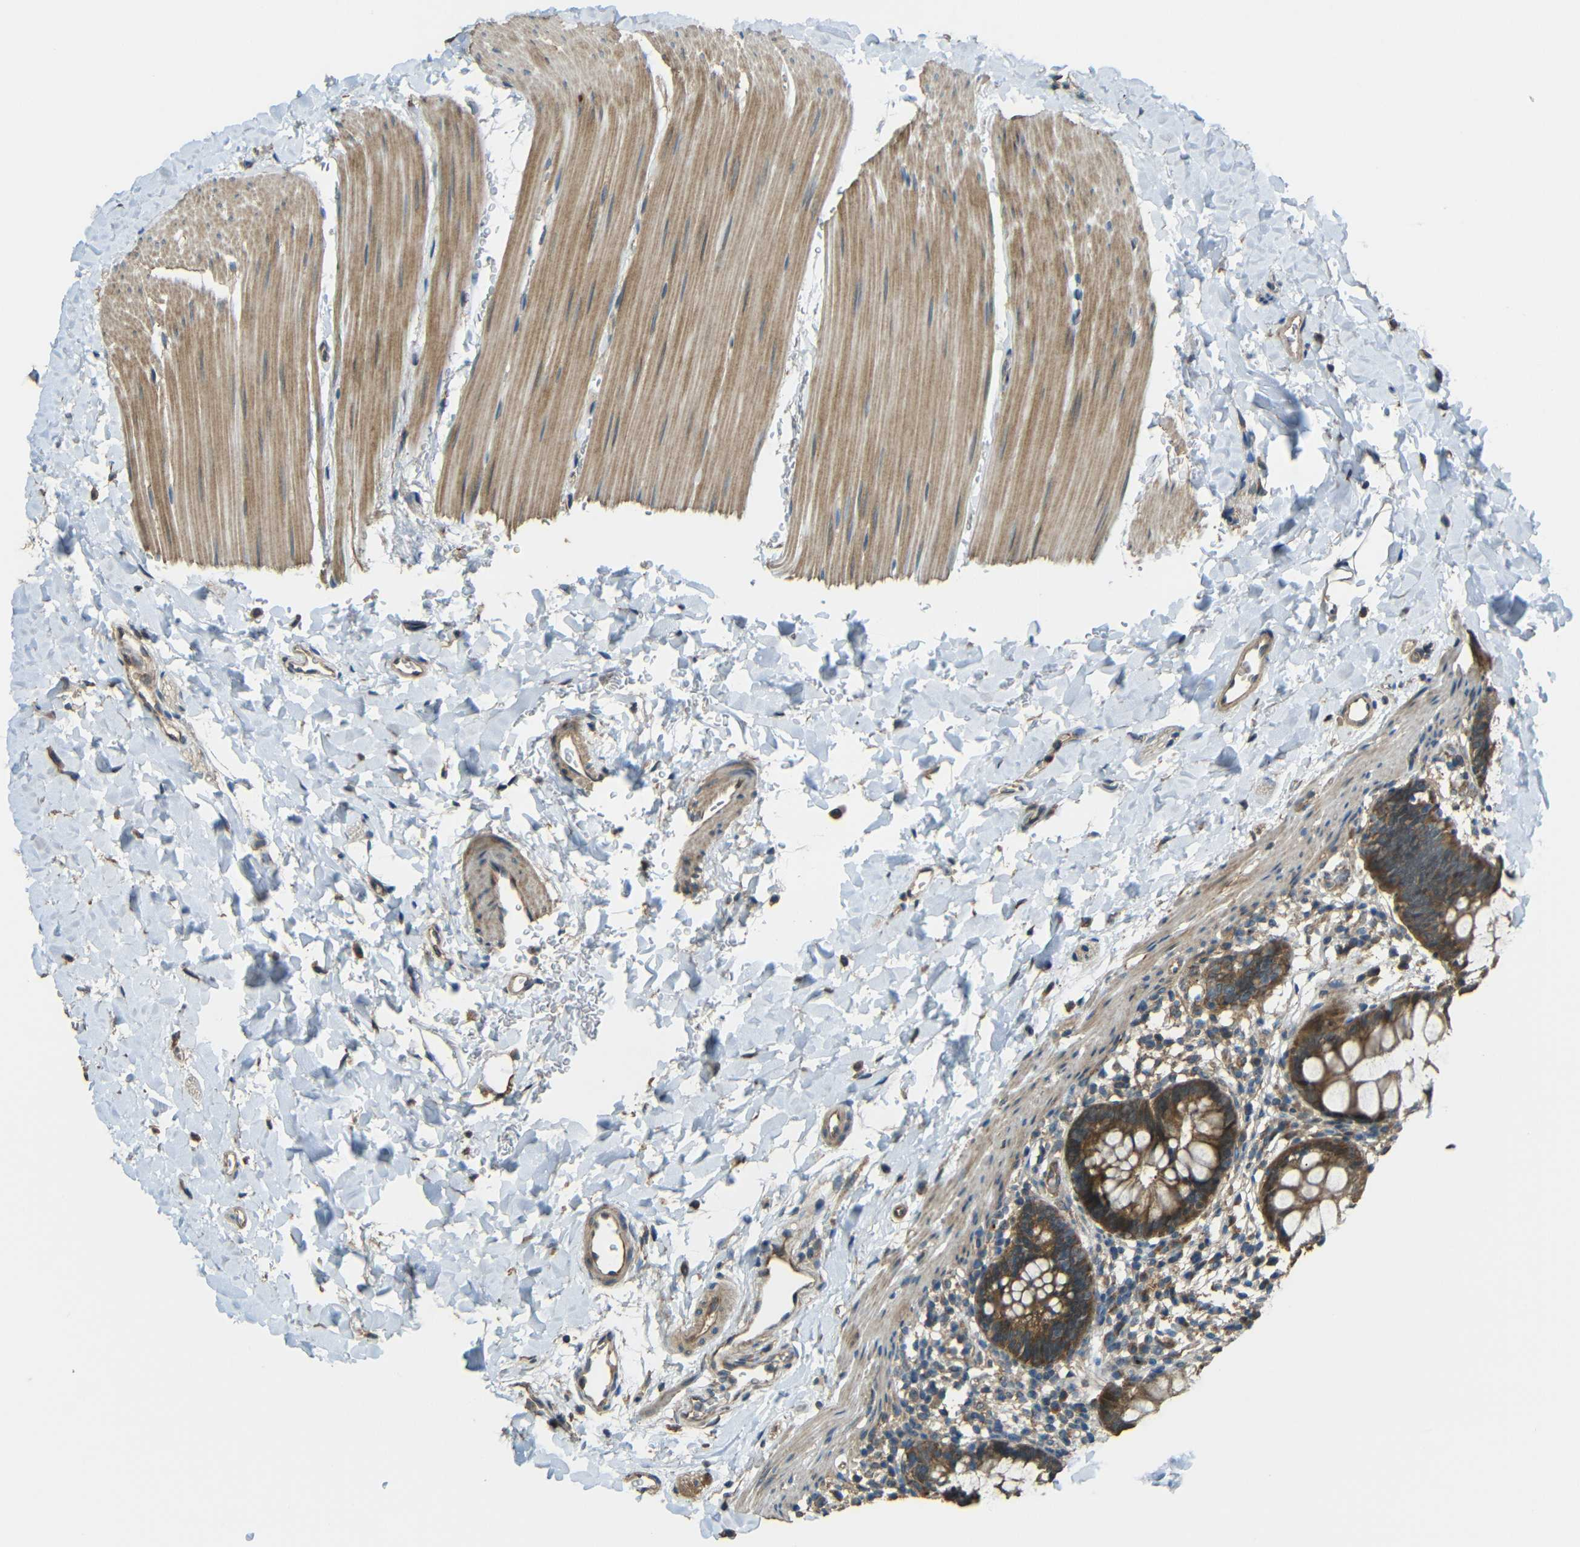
{"staining": {"intensity": "moderate", "quantity": ">75%", "location": "cytoplasmic/membranous"}, "tissue": "rectum", "cell_type": "Glandular cells", "image_type": "normal", "snomed": [{"axis": "morphology", "description": "Normal tissue, NOS"}, {"axis": "topography", "description": "Rectum"}], "caption": "An immunohistochemistry (IHC) image of unremarkable tissue is shown. Protein staining in brown highlights moderate cytoplasmic/membranous positivity in rectum within glandular cells.", "gene": "ACACA", "patient": {"sex": "female", "age": 24}}